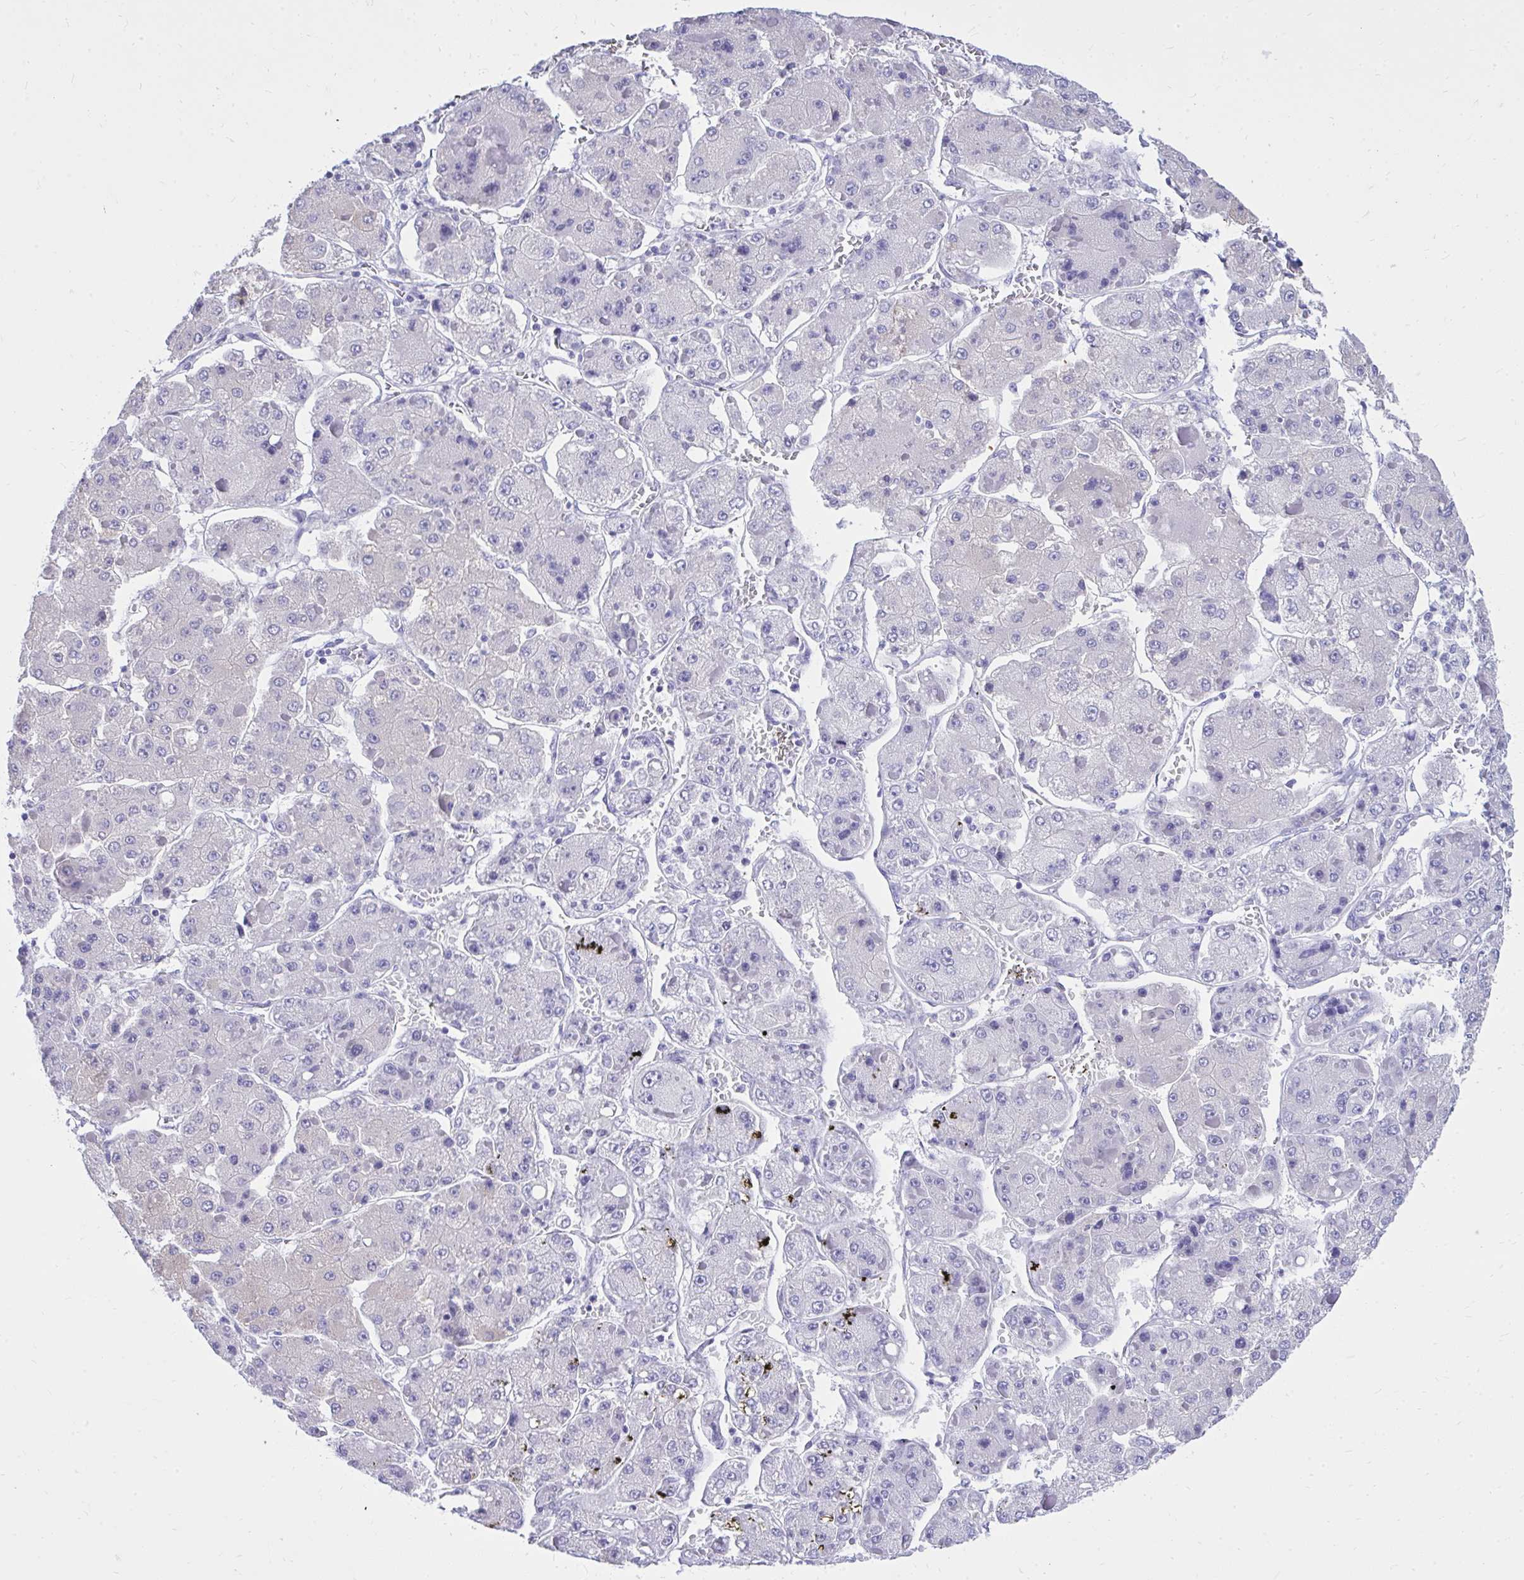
{"staining": {"intensity": "negative", "quantity": "none", "location": "none"}, "tissue": "liver cancer", "cell_type": "Tumor cells", "image_type": "cancer", "snomed": [{"axis": "morphology", "description": "Carcinoma, Hepatocellular, NOS"}, {"axis": "topography", "description": "Liver"}], "caption": "A micrograph of liver cancer (hepatocellular carcinoma) stained for a protein displays no brown staining in tumor cells. (DAB IHC with hematoxylin counter stain).", "gene": "PSD", "patient": {"sex": "female", "age": 73}}